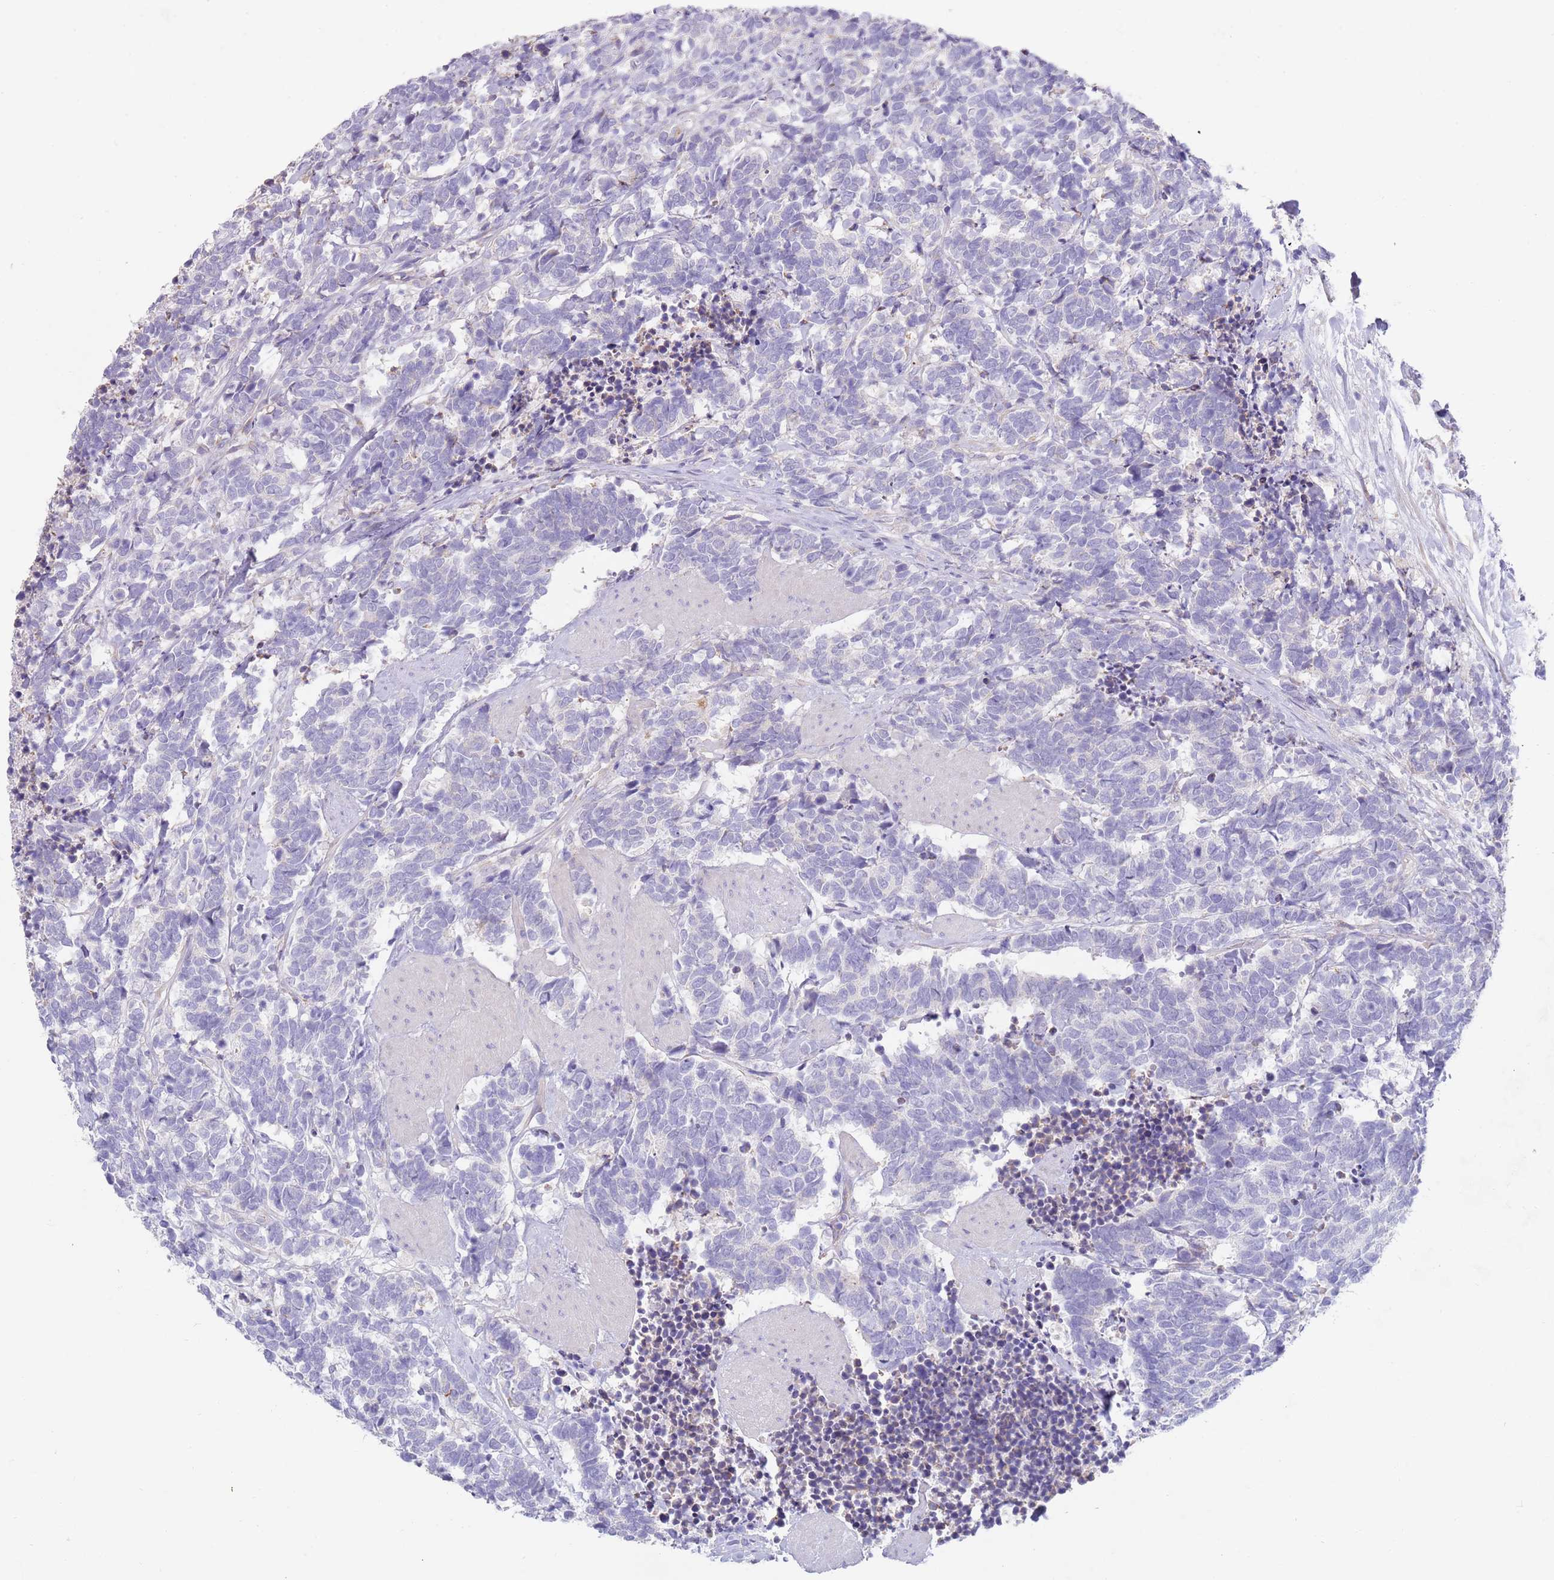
{"staining": {"intensity": "negative", "quantity": "none", "location": "none"}, "tissue": "carcinoid", "cell_type": "Tumor cells", "image_type": "cancer", "snomed": [{"axis": "morphology", "description": "Carcinoma, NOS"}, {"axis": "morphology", "description": "Carcinoid, malignant, NOS"}, {"axis": "topography", "description": "Prostate"}], "caption": "Carcinoid (malignant) stained for a protein using immunohistochemistry (IHC) demonstrates no staining tumor cells.", "gene": "CCDC149", "patient": {"sex": "male", "age": 57}}